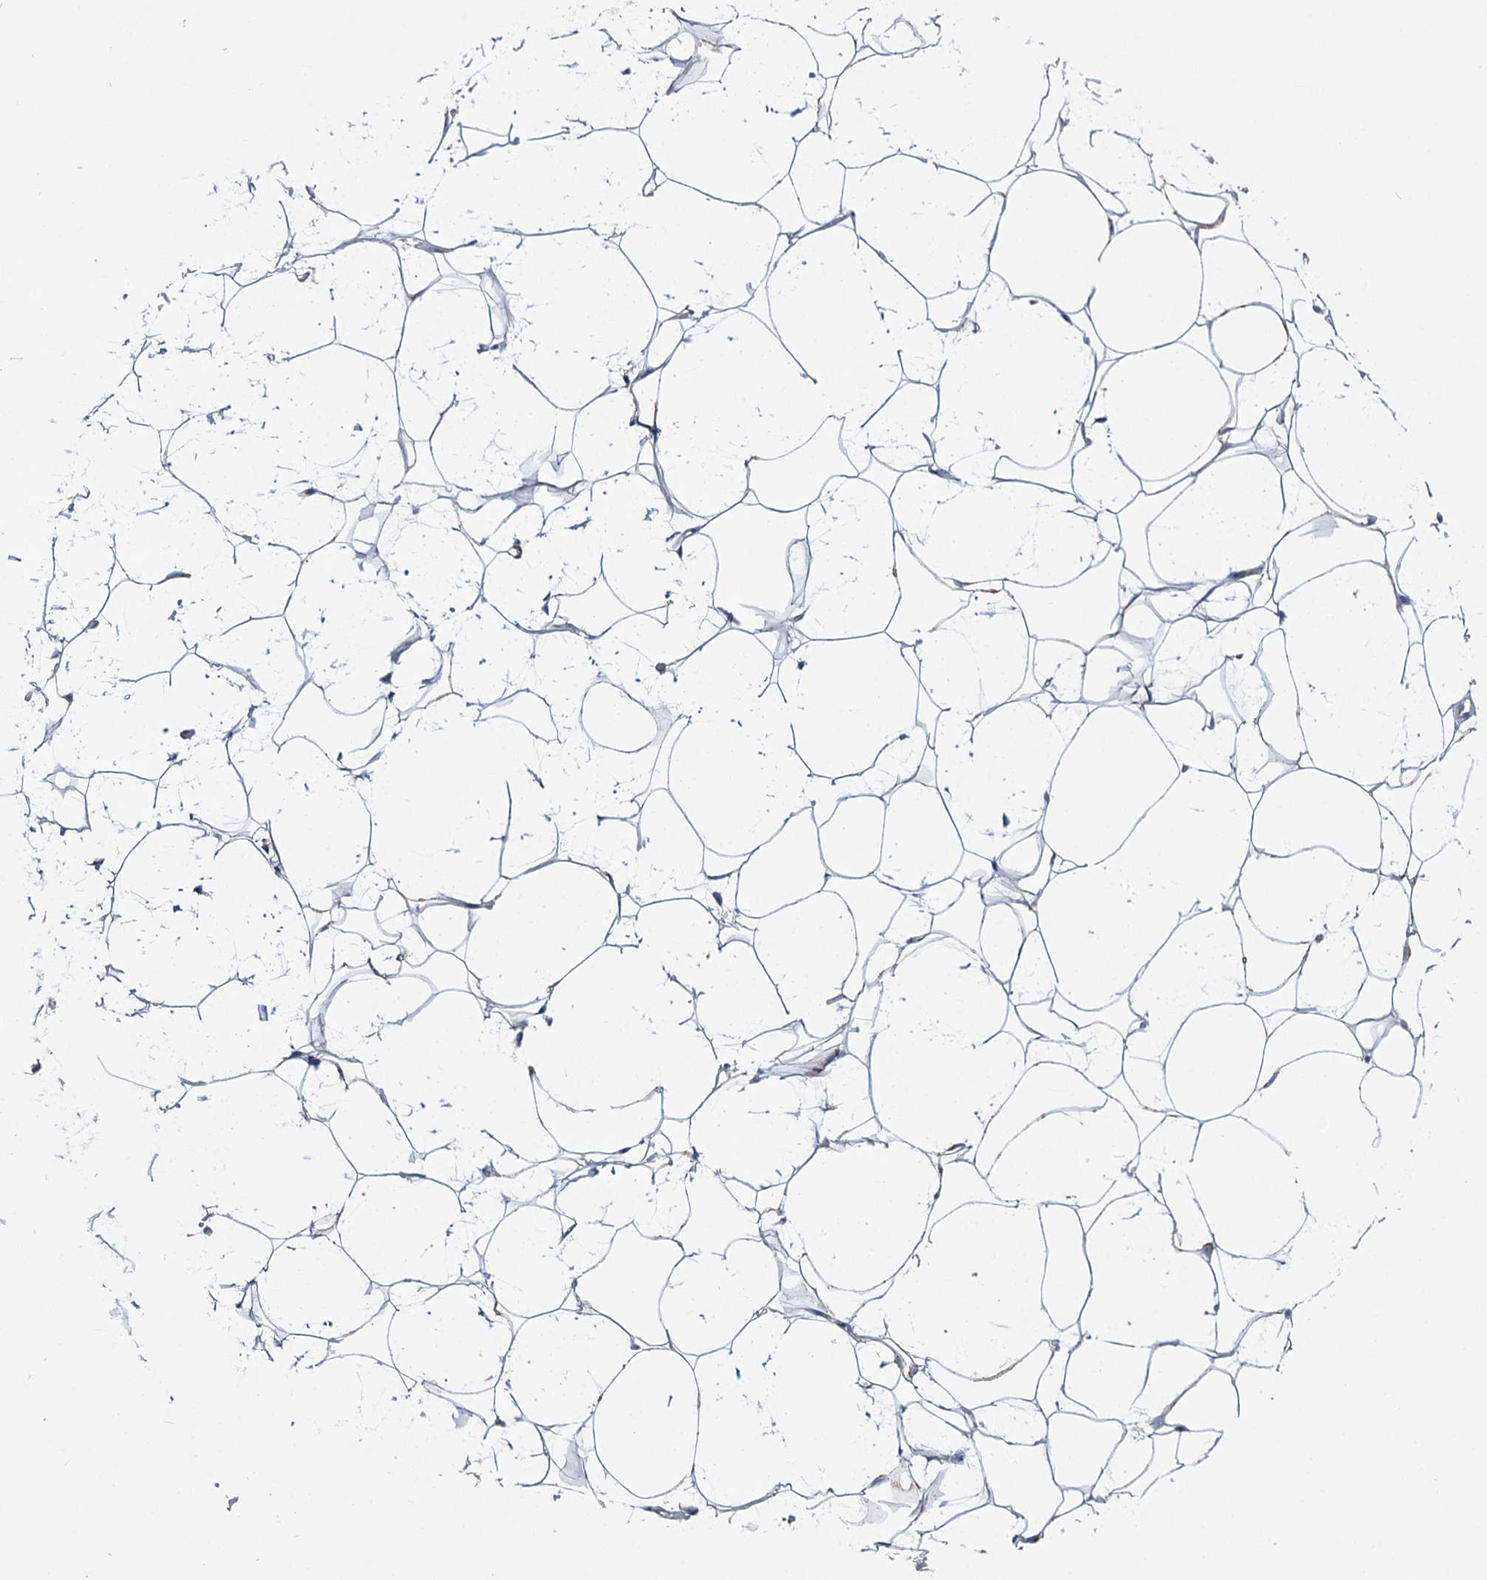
{"staining": {"intensity": "moderate", "quantity": "<25%", "location": "cytoplasmic/membranous"}, "tissue": "adipose tissue", "cell_type": "Adipocytes", "image_type": "normal", "snomed": [{"axis": "morphology", "description": "Normal tissue, NOS"}, {"axis": "topography", "description": "Breast"}], "caption": "There is low levels of moderate cytoplasmic/membranous expression in adipocytes of normal adipose tissue, as demonstrated by immunohistochemical staining (brown color).", "gene": "THUMPD3", "patient": {"sex": "female", "age": 26}}